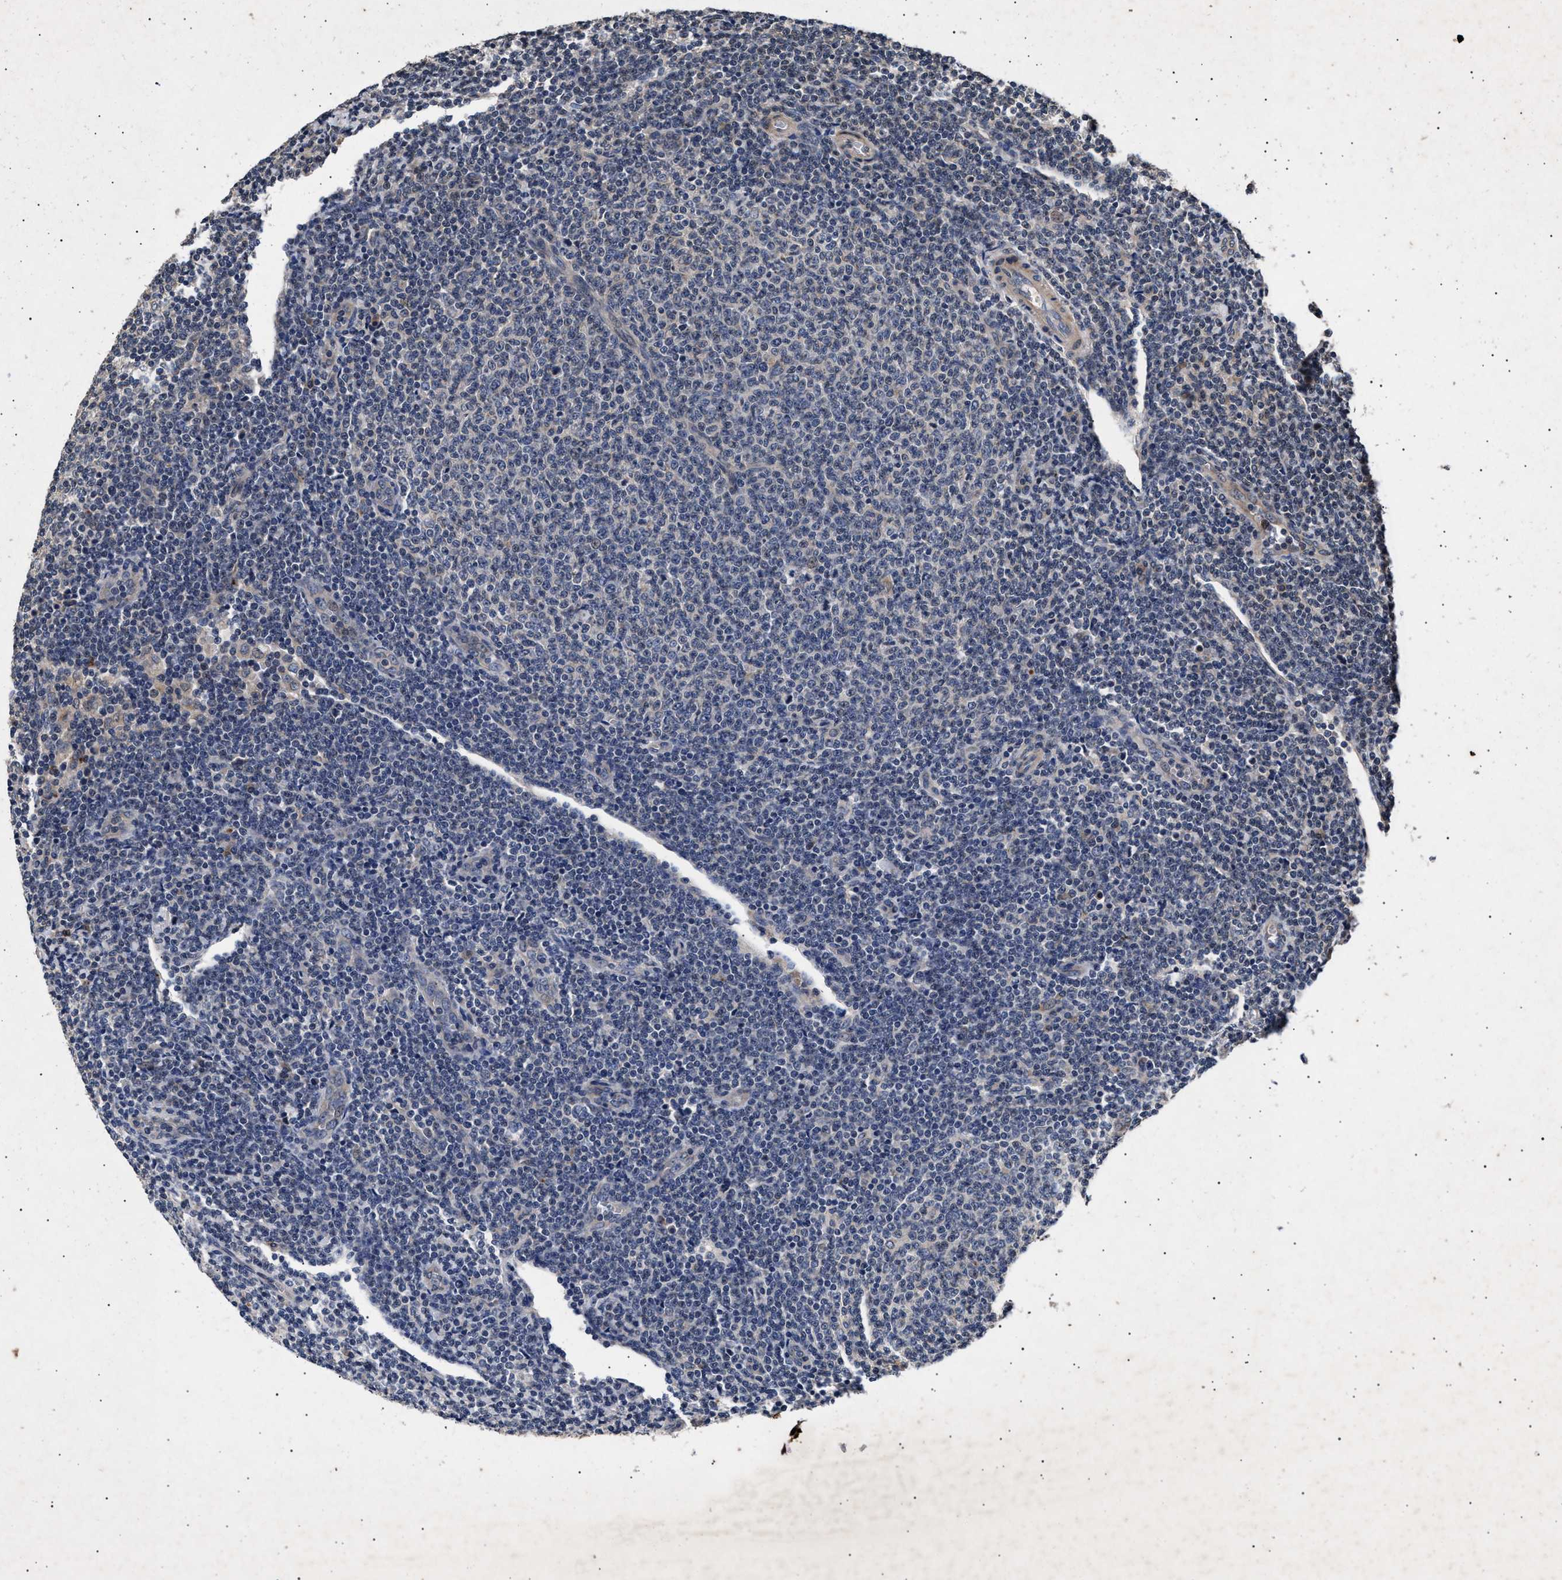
{"staining": {"intensity": "negative", "quantity": "none", "location": "none"}, "tissue": "lymphoma", "cell_type": "Tumor cells", "image_type": "cancer", "snomed": [{"axis": "morphology", "description": "Malignant lymphoma, non-Hodgkin's type, Low grade"}, {"axis": "topography", "description": "Lymph node"}], "caption": "There is no significant expression in tumor cells of malignant lymphoma, non-Hodgkin's type (low-grade).", "gene": "ITGB5", "patient": {"sex": "male", "age": 66}}